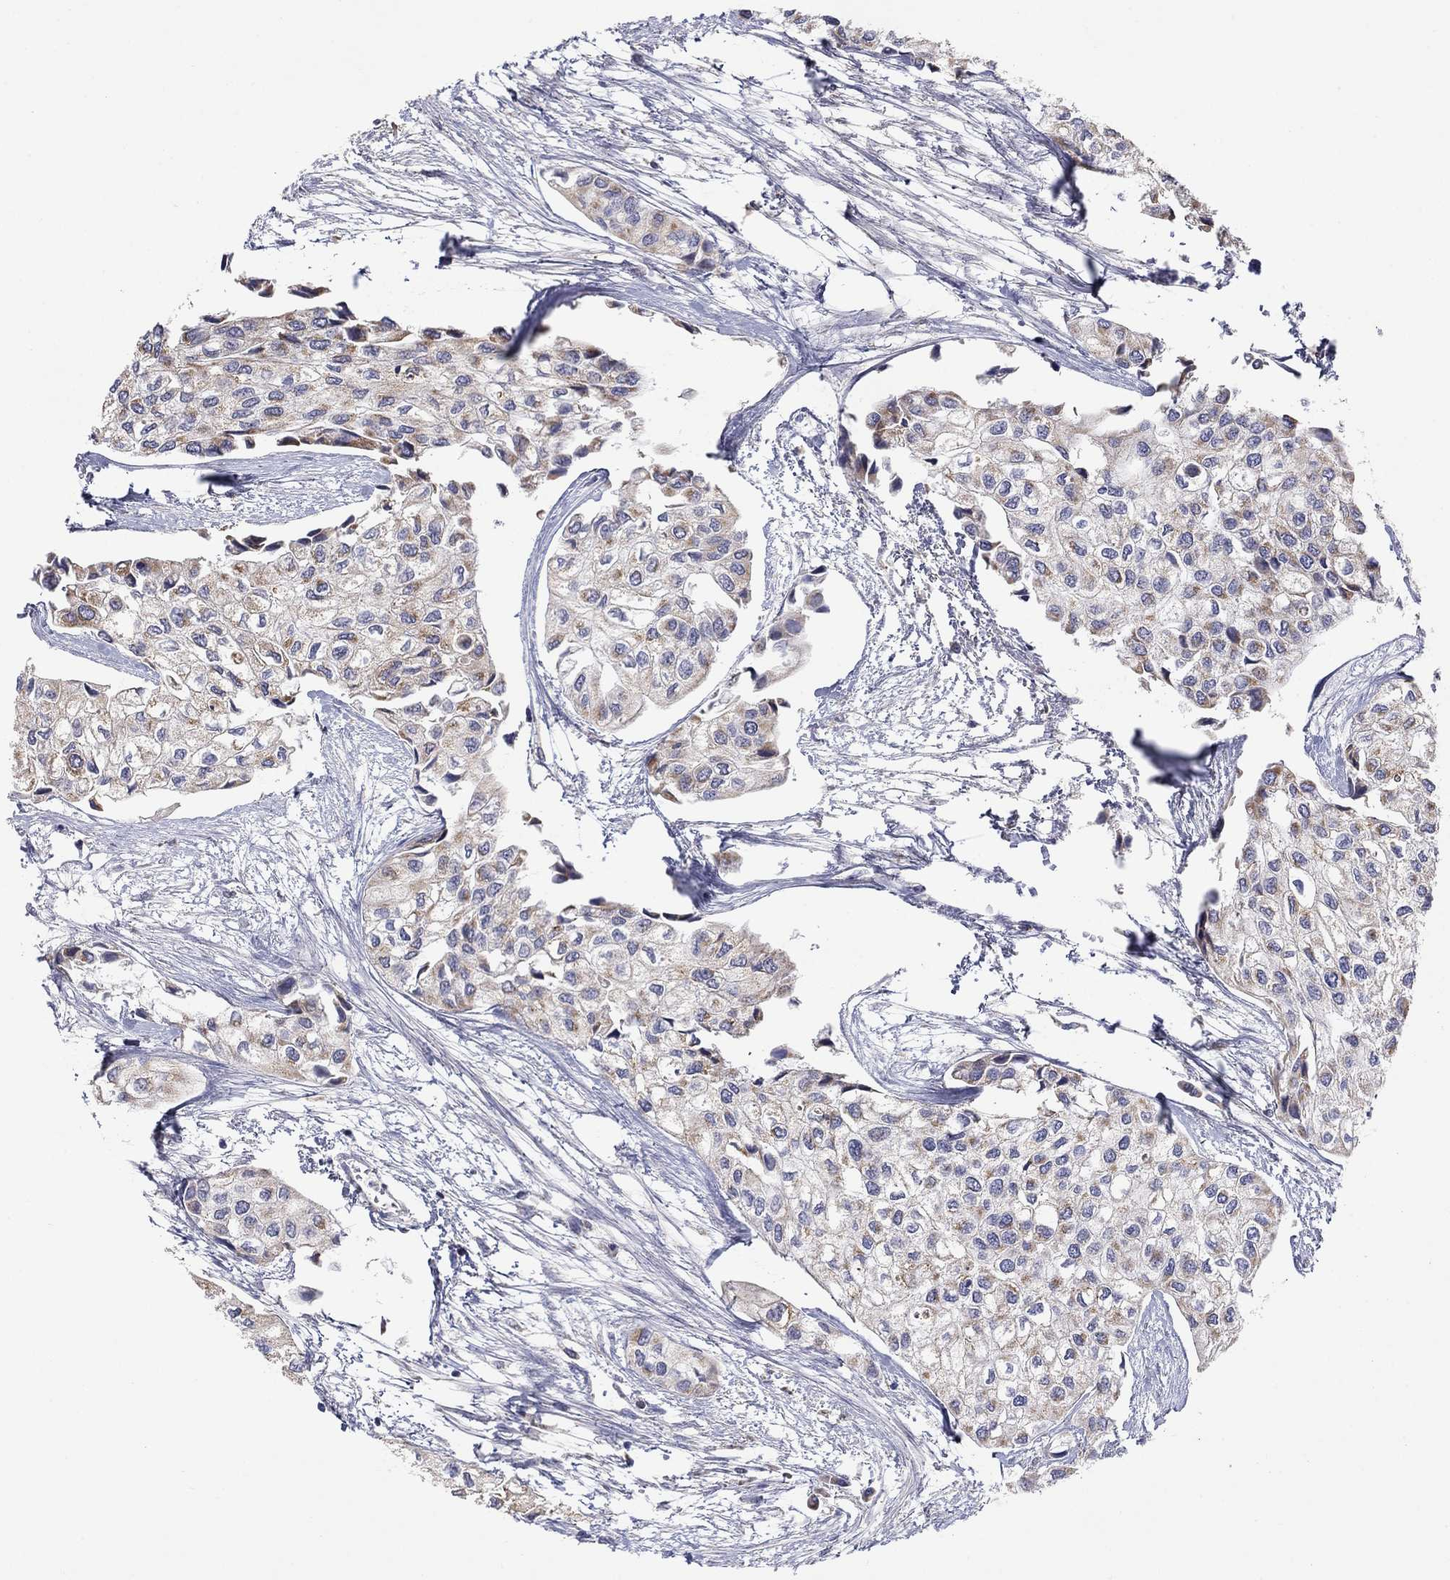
{"staining": {"intensity": "moderate", "quantity": "<25%", "location": "cytoplasmic/membranous"}, "tissue": "urothelial cancer", "cell_type": "Tumor cells", "image_type": "cancer", "snomed": [{"axis": "morphology", "description": "Urothelial carcinoma, High grade"}, {"axis": "topography", "description": "Urinary bladder"}], "caption": "Protein staining of urothelial carcinoma (high-grade) tissue shows moderate cytoplasmic/membranous positivity in about <25% of tumor cells. (Stains: DAB in brown, nuclei in blue, Microscopy: brightfield microscopy at high magnification).", "gene": "HPS5", "patient": {"sex": "male", "age": 73}}